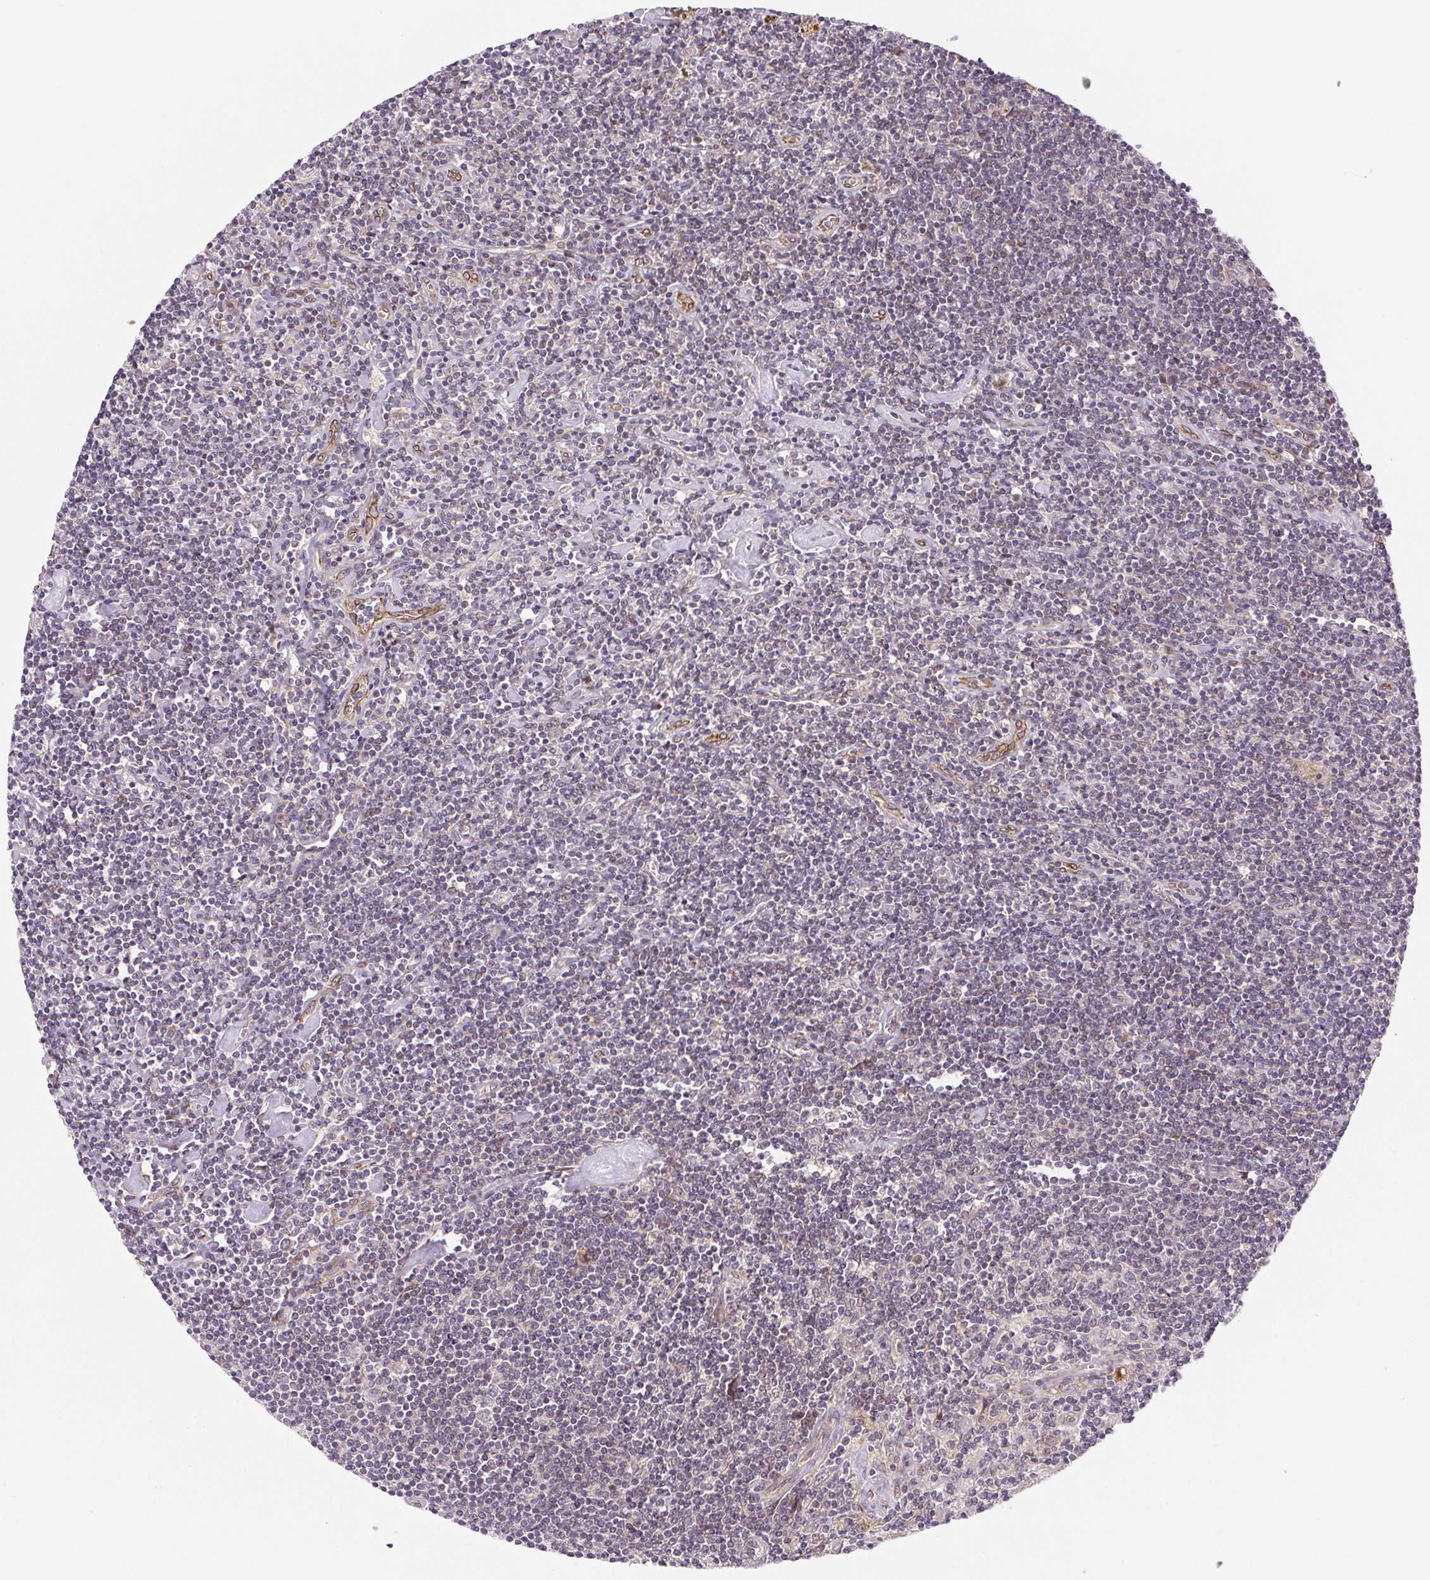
{"staining": {"intensity": "negative", "quantity": "none", "location": "none"}, "tissue": "lymphoma", "cell_type": "Tumor cells", "image_type": "cancer", "snomed": [{"axis": "morphology", "description": "Hodgkin's disease, NOS"}, {"axis": "topography", "description": "Lymph node"}], "caption": "Human lymphoma stained for a protein using immunohistochemistry (IHC) exhibits no positivity in tumor cells.", "gene": "LYPD5", "patient": {"sex": "male", "age": 40}}